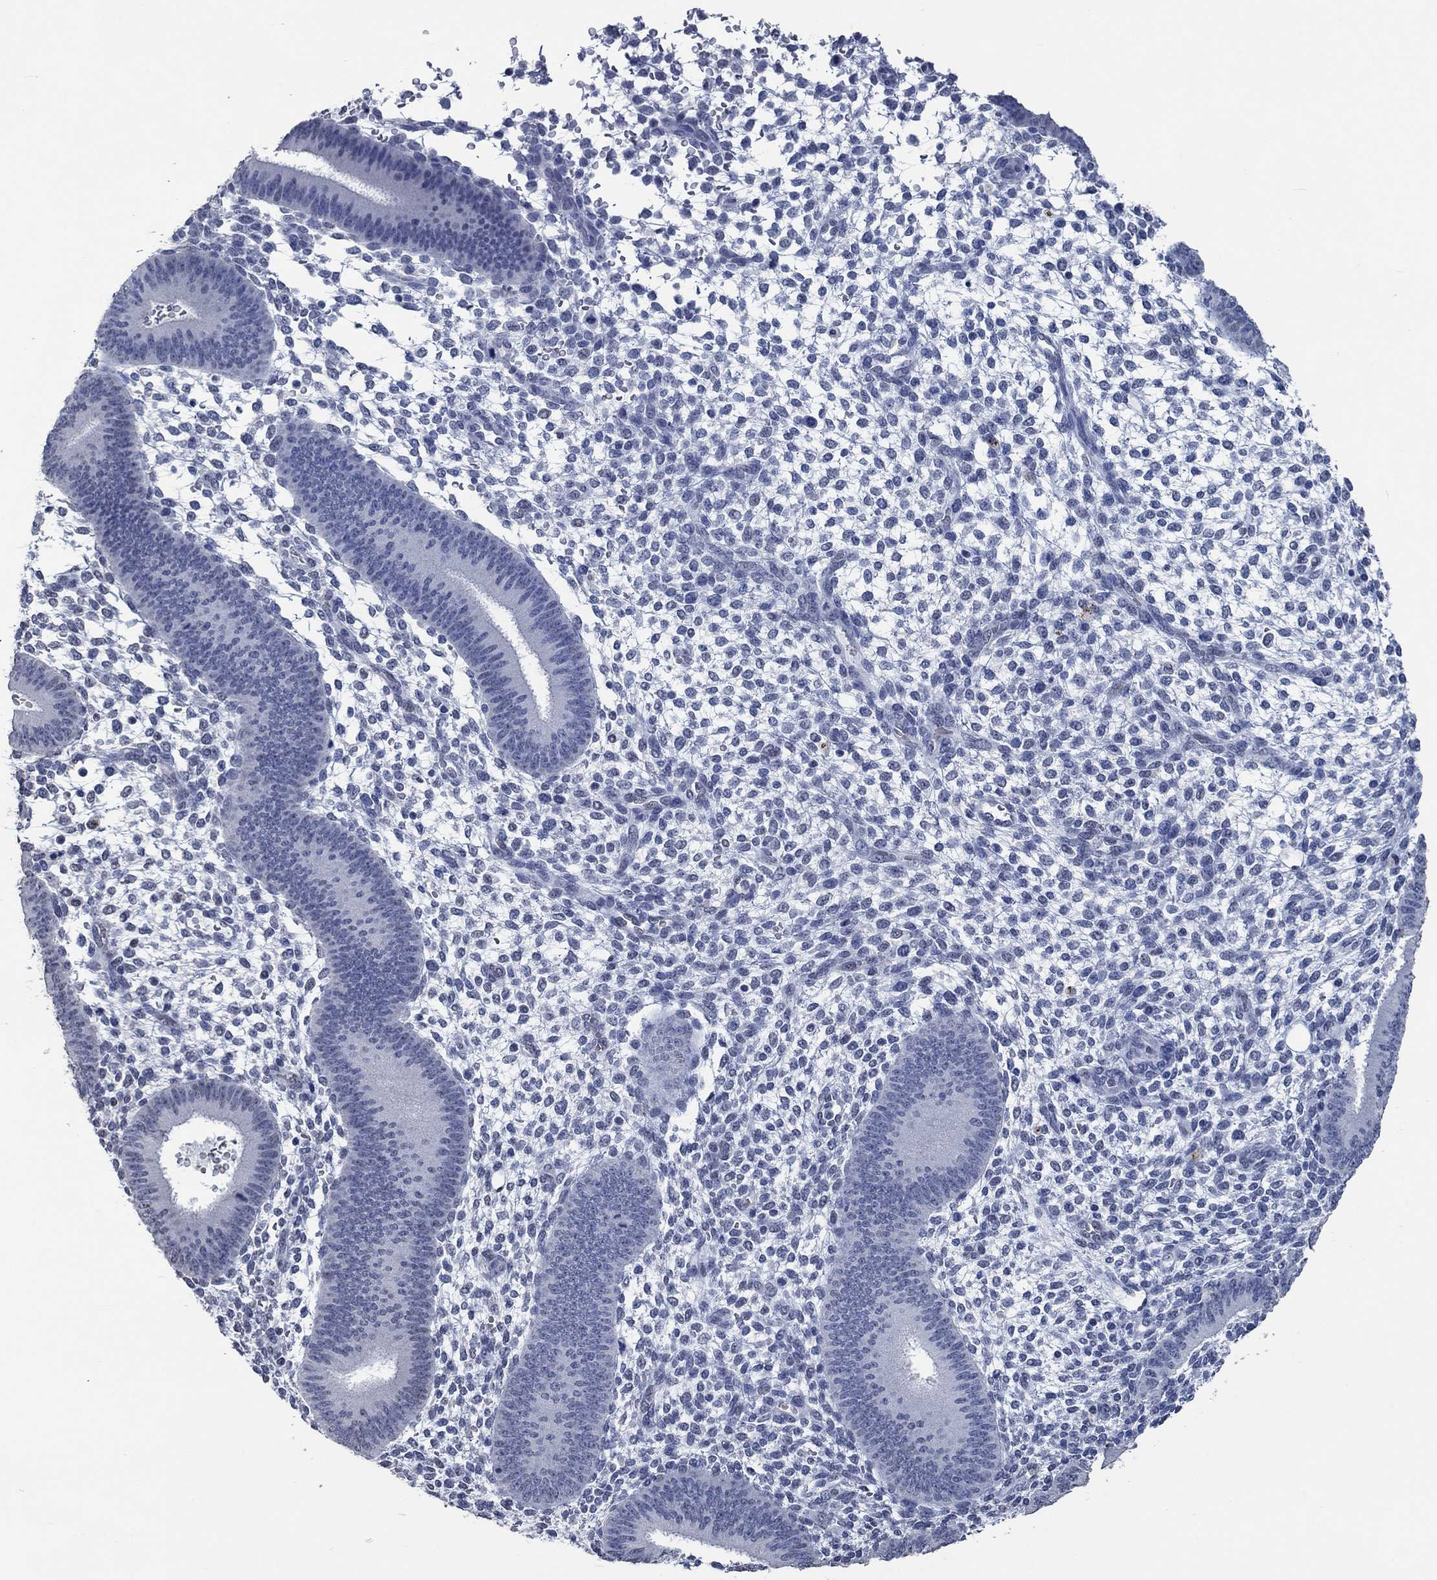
{"staining": {"intensity": "negative", "quantity": "none", "location": "none"}, "tissue": "endometrium", "cell_type": "Cells in endometrial stroma", "image_type": "normal", "snomed": [{"axis": "morphology", "description": "Normal tissue, NOS"}, {"axis": "topography", "description": "Endometrium"}], "caption": "The histopathology image demonstrates no staining of cells in endometrial stroma in unremarkable endometrium.", "gene": "OBSCN", "patient": {"sex": "female", "age": 39}}